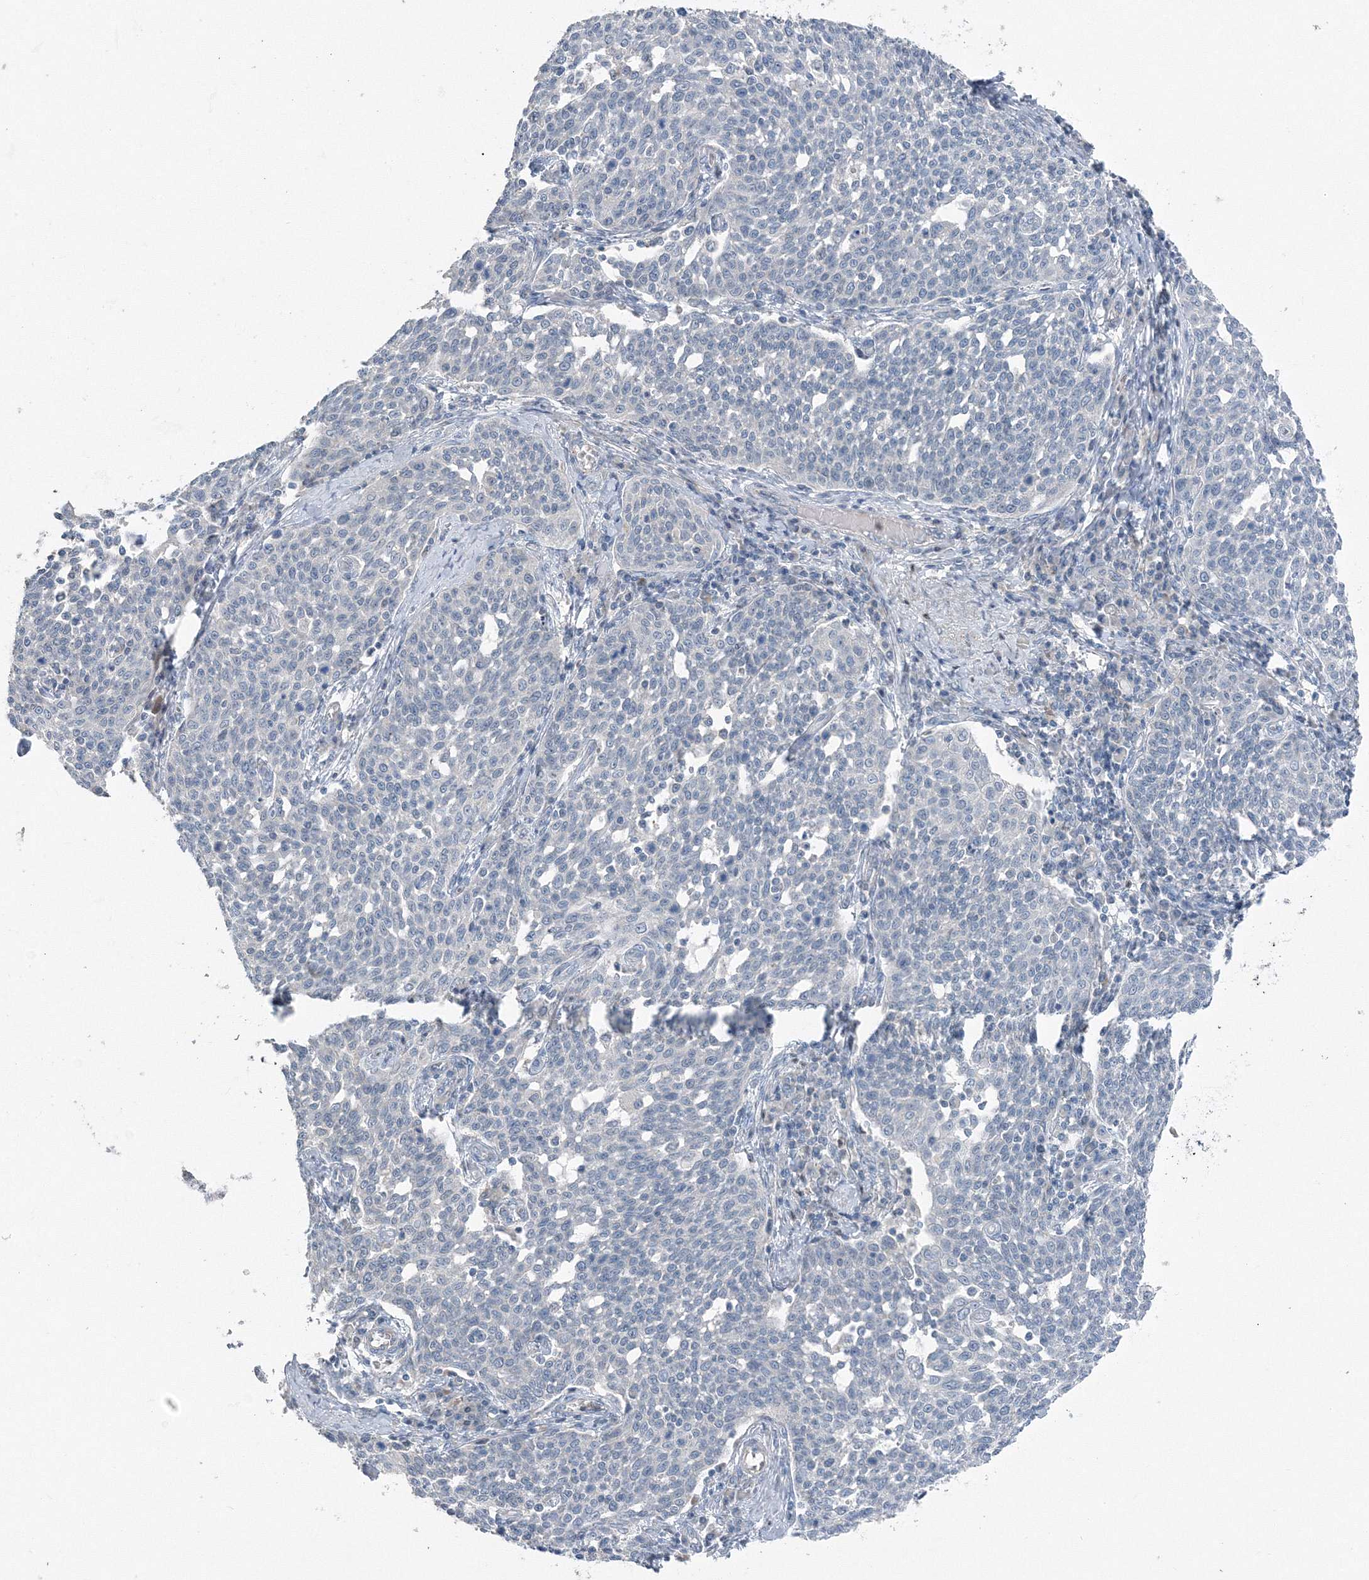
{"staining": {"intensity": "negative", "quantity": "none", "location": "none"}, "tissue": "cervical cancer", "cell_type": "Tumor cells", "image_type": "cancer", "snomed": [{"axis": "morphology", "description": "Squamous cell carcinoma, NOS"}, {"axis": "topography", "description": "Cervix"}], "caption": "Cervical cancer (squamous cell carcinoma) stained for a protein using immunohistochemistry (IHC) reveals no positivity tumor cells.", "gene": "AASDH", "patient": {"sex": "female", "age": 34}}